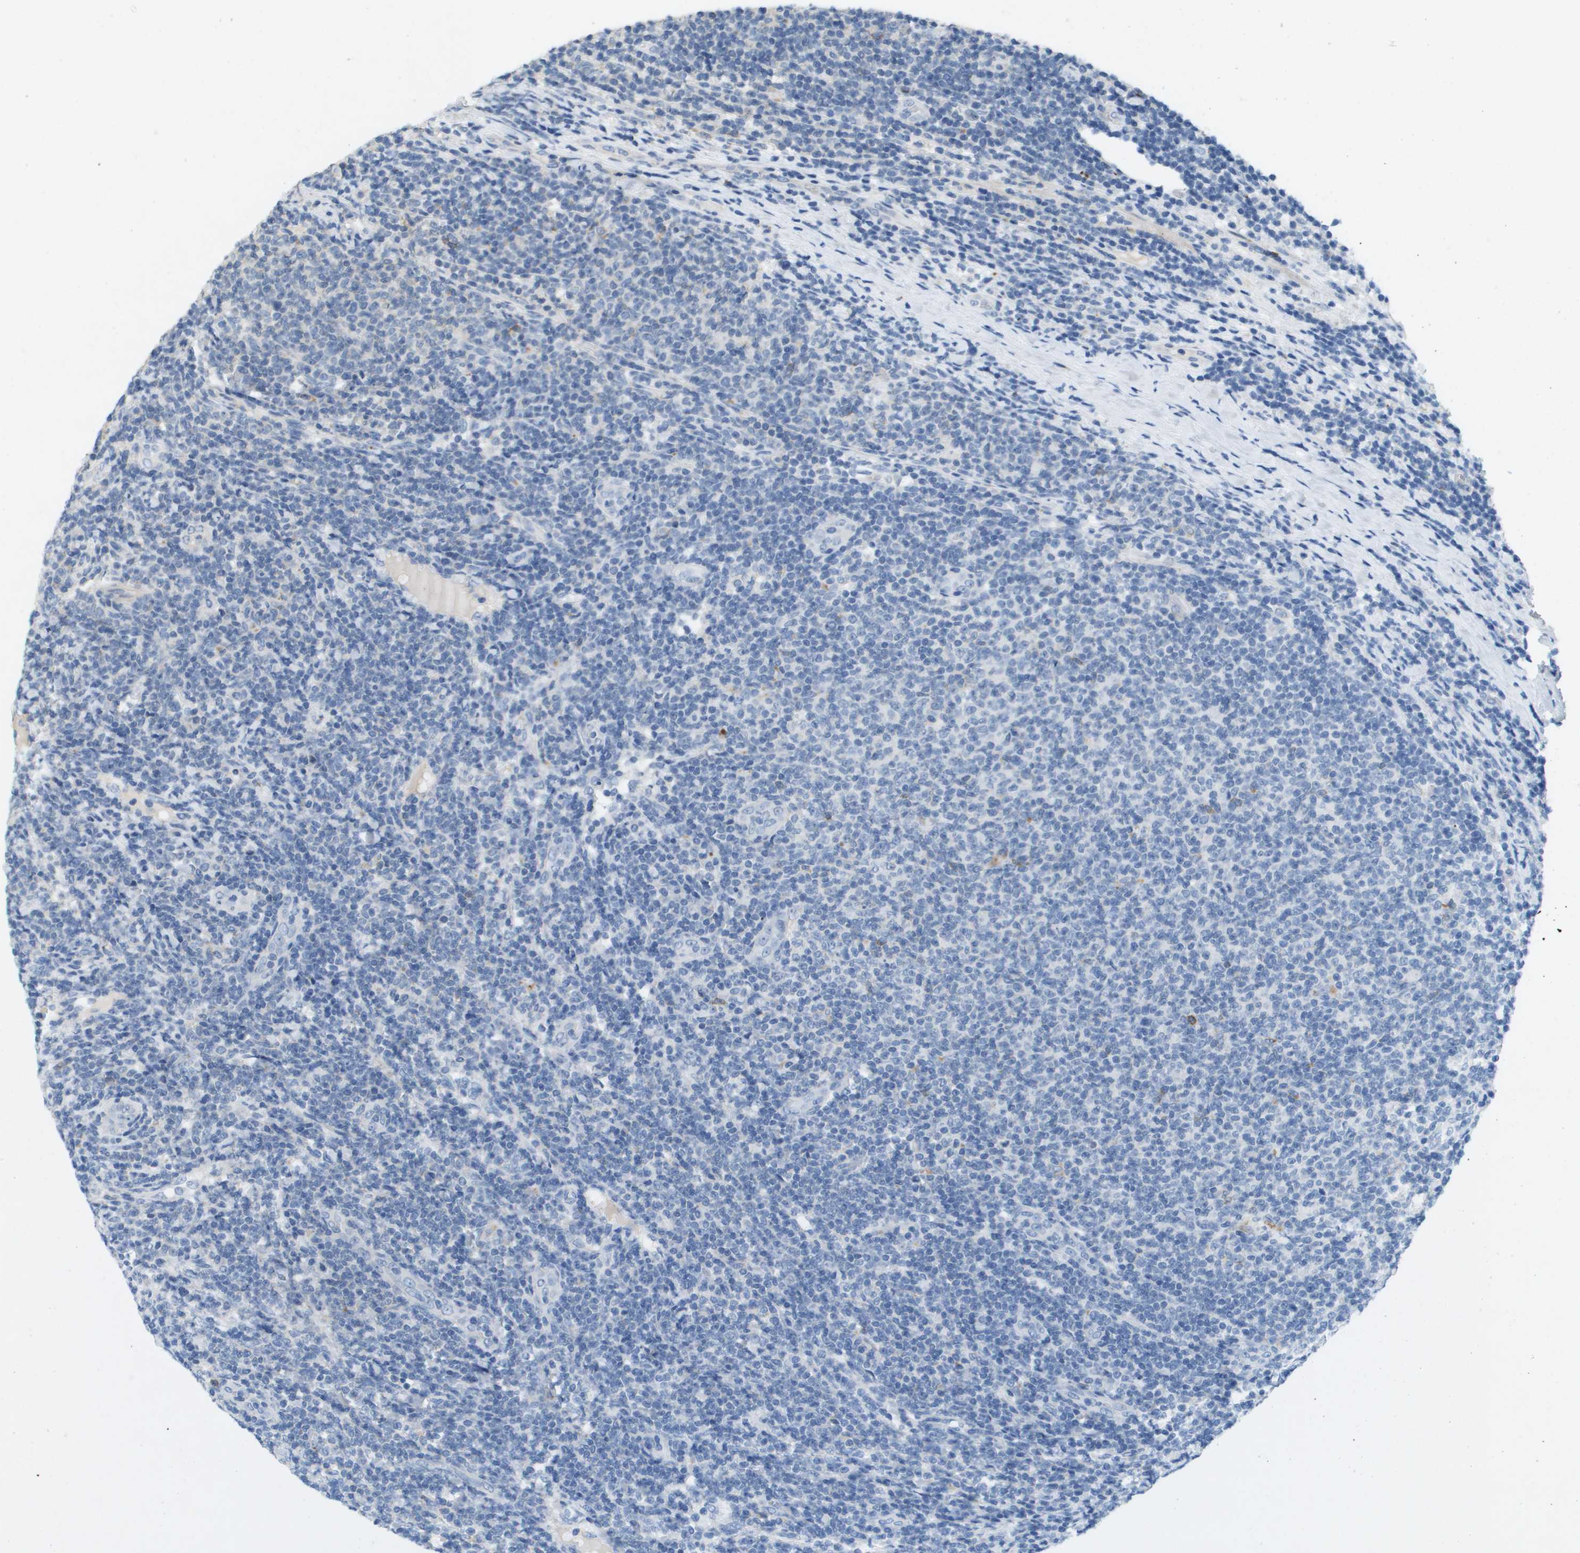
{"staining": {"intensity": "negative", "quantity": "none", "location": "none"}, "tissue": "lymphoma", "cell_type": "Tumor cells", "image_type": "cancer", "snomed": [{"axis": "morphology", "description": "Malignant lymphoma, non-Hodgkin's type, Low grade"}, {"axis": "topography", "description": "Lymph node"}], "caption": "Immunohistochemistry (IHC) image of neoplastic tissue: human lymphoma stained with DAB (3,3'-diaminobenzidine) shows no significant protein staining in tumor cells.", "gene": "B3GNT5", "patient": {"sex": "male", "age": 66}}